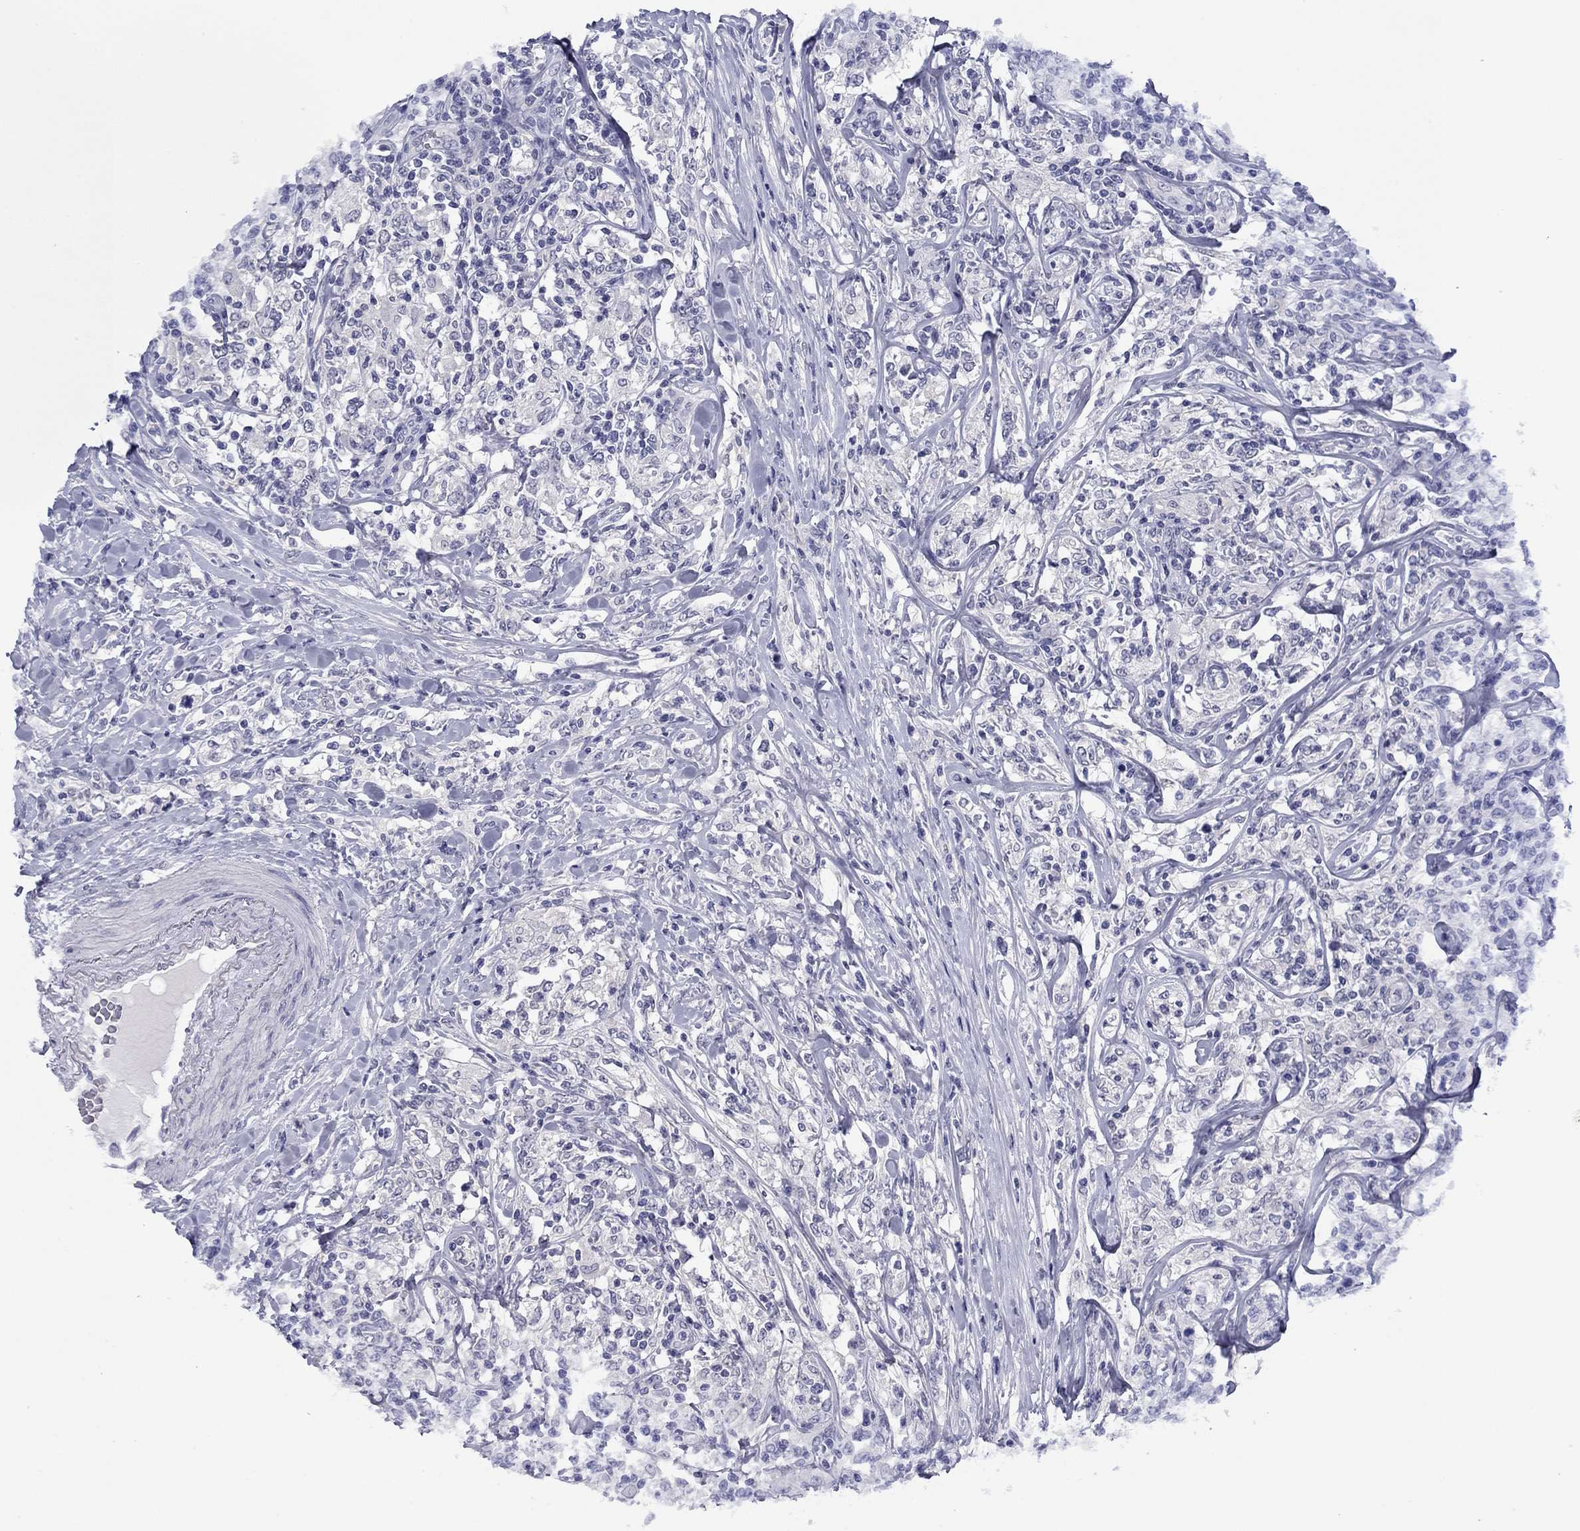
{"staining": {"intensity": "negative", "quantity": "none", "location": "none"}, "tissue": "lymphoma", "cell_type": "Tumor cells", "image_type": "cancer", "snomed": [{"axis": "morphology", "description": "Malignant lymphoma, non-Hodgkin's type, High grade"}, {"axis": "topography", "description": "Lymph node"}], "caption": "Immunohistochemical staining of lymphoma demonstrates no significant staining in tumor cells.", "gene": "HAO1", "patient": {"sex": "female", "age": 84}}